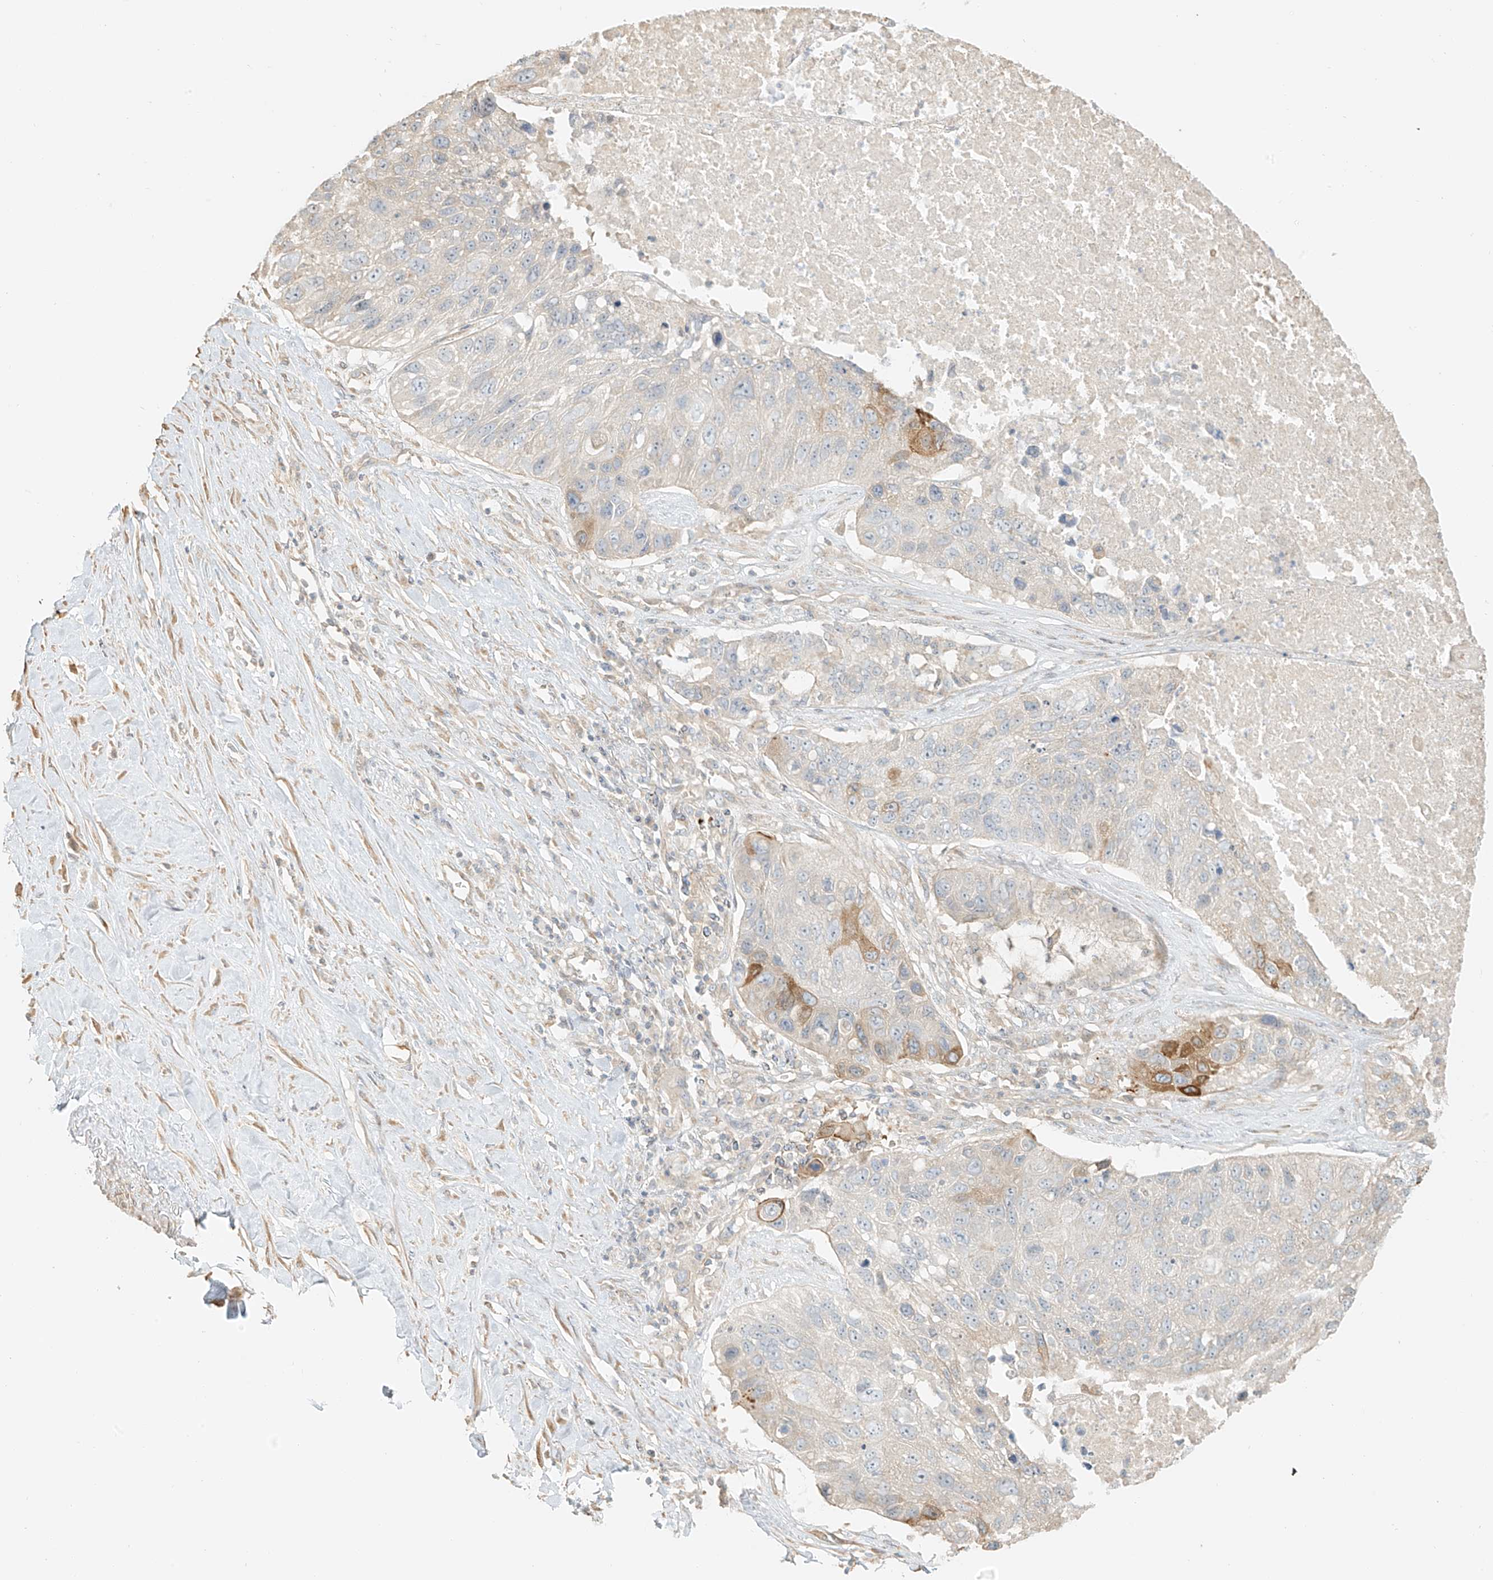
{"staining": {"intensity": "moderate", "quantity": "<25%", "location": "cytoplasmic/membranous"}, "tissue": "lung cancer", "cell_type": "Tumor cells", "image_type": "cancer", "snomed": [{"axis": "morphology", "description": "Squamous cell carcinoma, NOS"}, {"axis": "topography", "description": "Lung"}], "caption": "This is an image of IHC staining of lung squamous cell carcinoma, which shows moderate expression in the cytoplasmic/membranous of tumor cells.", "gene": "UPK1B", "patient": {"sex": "male", "age": 61}}